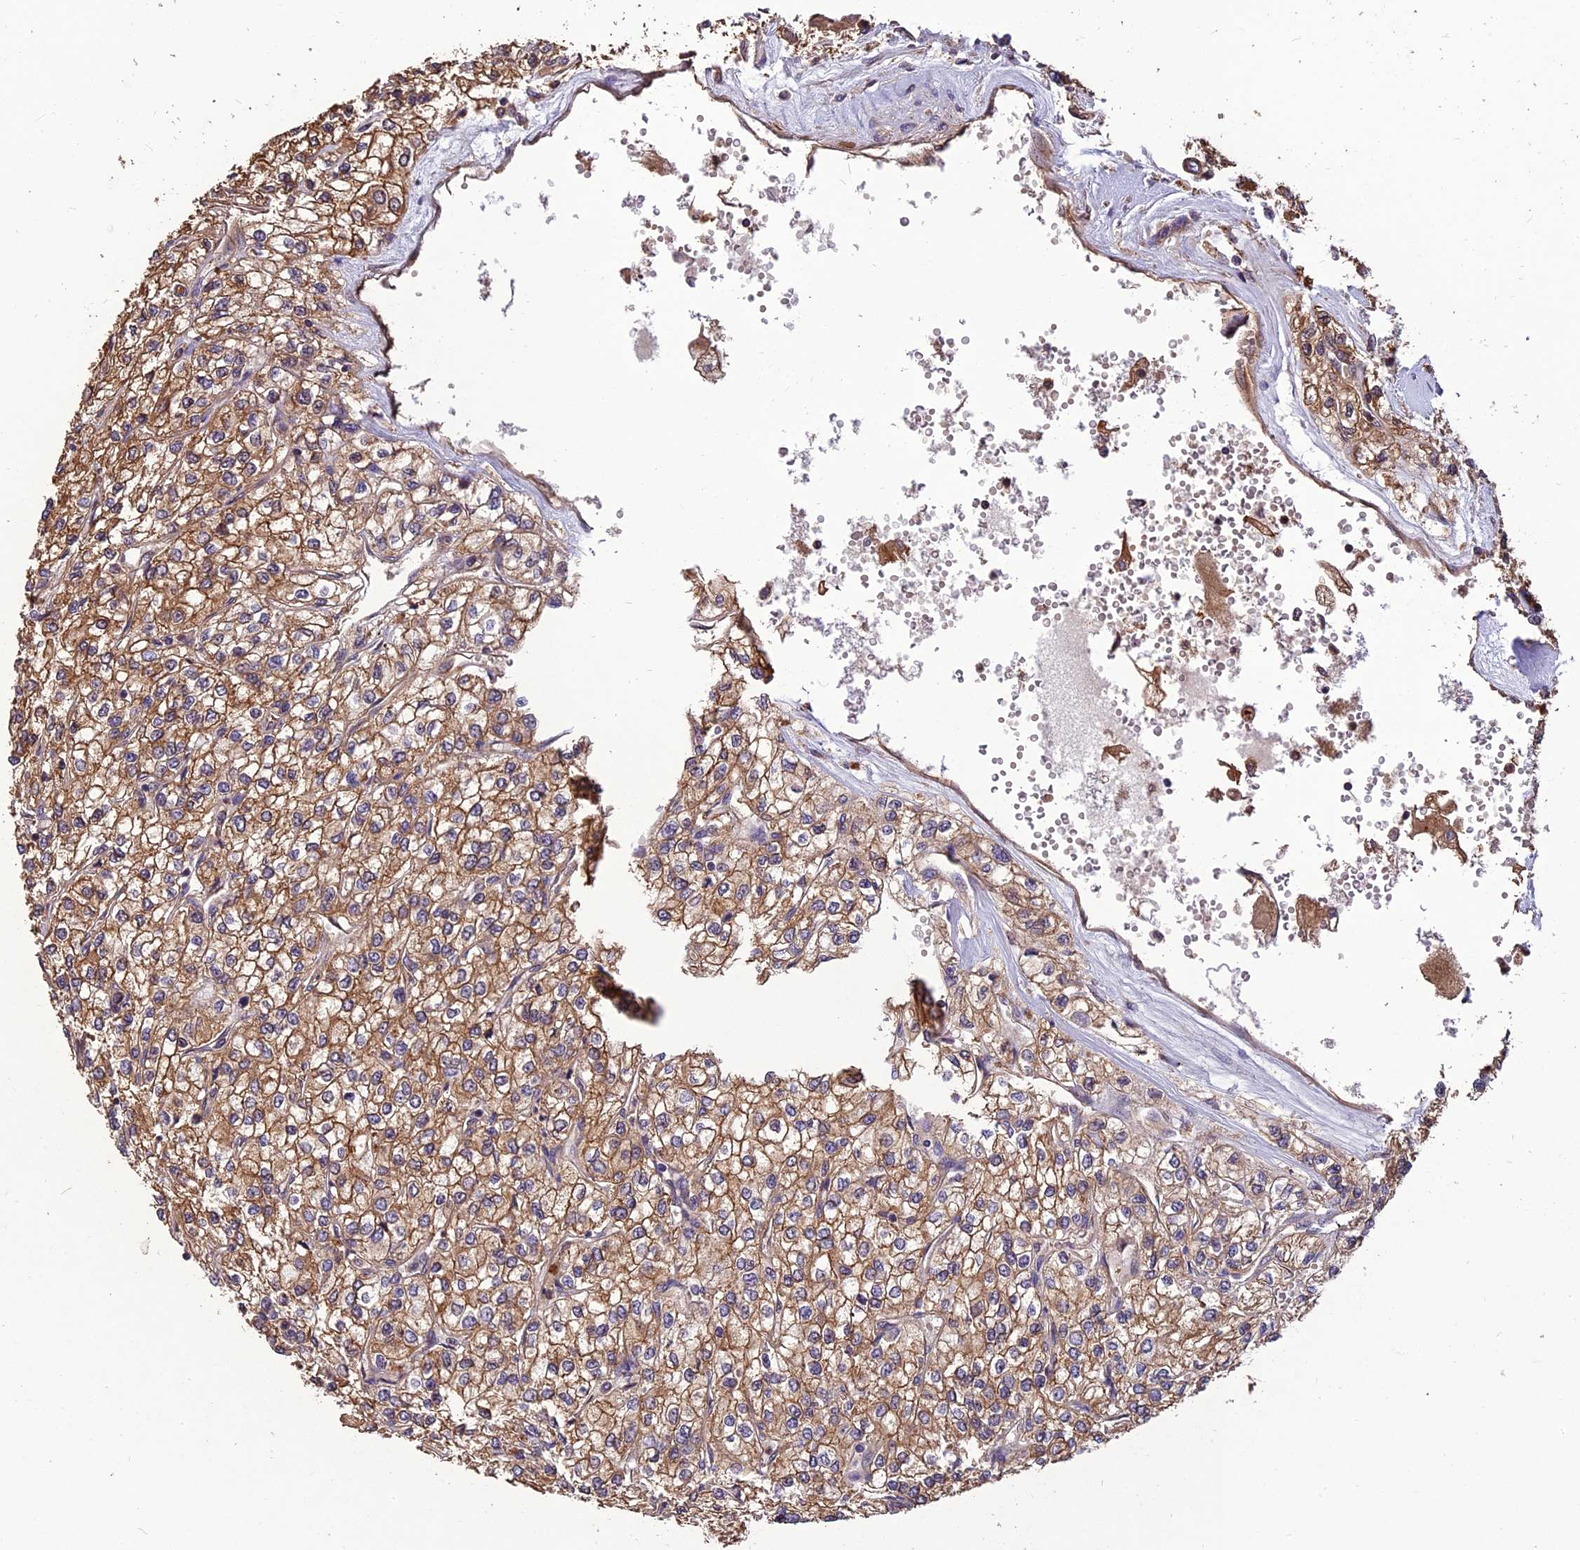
{"staining": {"intensity": "moderate", "quantity": ">75%", "location": "cytoplasmic/membranous"}, "tissue": "renal cancer", "cell_type": "Tumor cells", "image_type": "cancer", "snomed": [{"axis": "morphology", "description": "Adenocarcinoma, NOS"}, {"axis": "topography", "description": "Kidney"}], "caption": "The micrograph demonstrates a brown stain indicating the presence of a protein in the cytoplasmic/membranous of tumor cells in adenocarcinoma (renal).", "gene": "CHMP2A", "patient": {"sex": "male", "age": 80}}